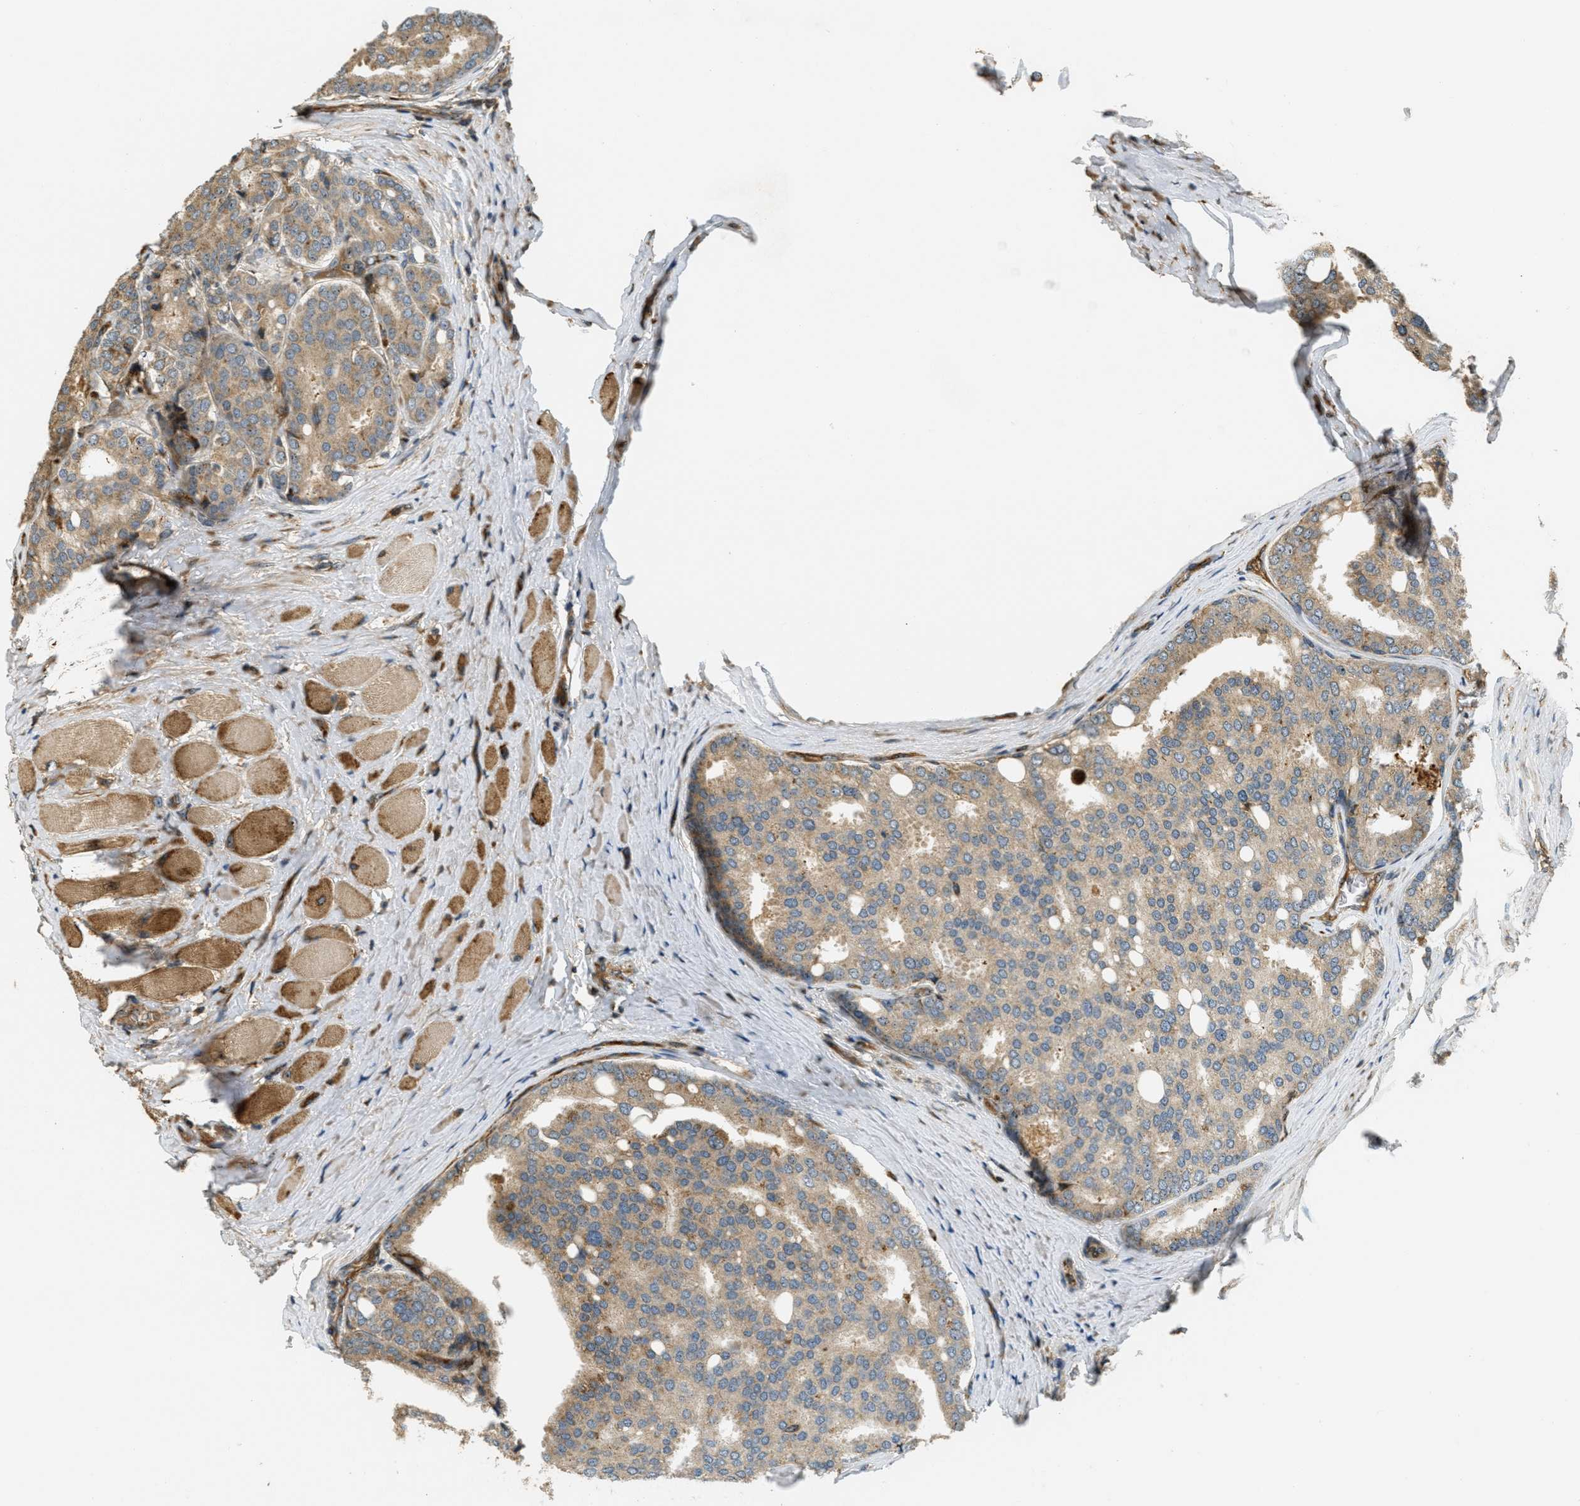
{"staining": {"intensity": "weak", "quantity": ">75%", "location": "cytoplasmic/membranous"}, "tissue": "prostate cancer", "cell_type": "Tumor cells", "image_type": "cancer", "snomed": [{"axis": "morphology", "description": "Adenocarcinoma, High grade"}, {"axis": "topography", "description": "Prostate"}], "caption": "Approximately >75% of tumor cells in human high-grade adenocarcinoma (prostate) reveal weak cytoplasmic/membranous protein staining as visualized by brown immunohistochemical staining.", "gene": "LRP12", "patient": {"sex": "male", "age": 50}}